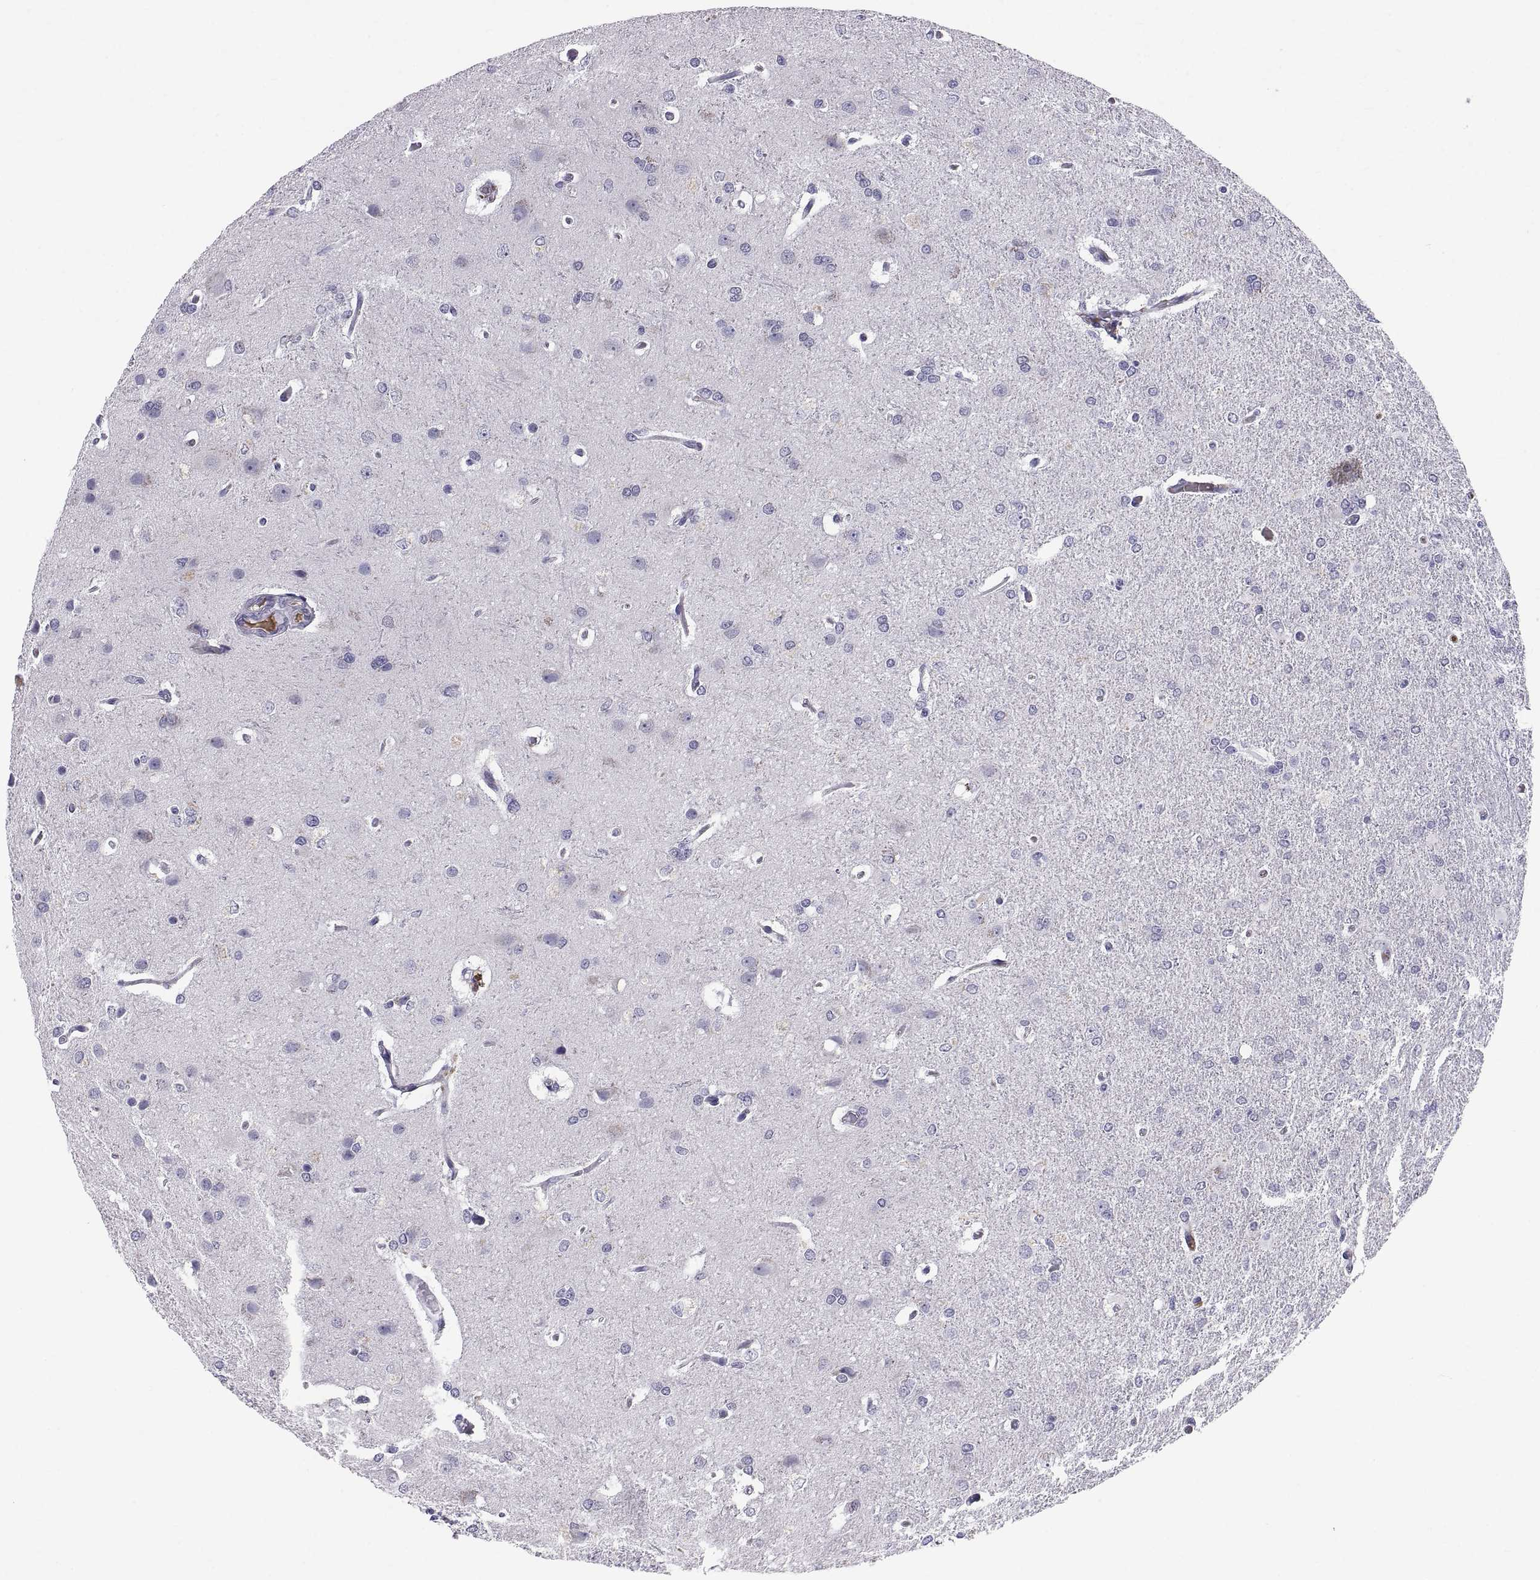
{"staining": {"intensity": "negative", "quantity": "none", "location": "none"}, "tissue": "glioma", "cell_type": "Tumor cells", "image_type": "cancer", "snomed": [{"axis": "morphology", "description": "Glioma, malignant, High grade"}, {"axis": "topography", "description": "Brain"}], "caption": "The image displays no significant staining in tumor cells of malignant glioma (high-grade).", "gene": "PKP1", "patient": {"sex": "male", "age": 68}}